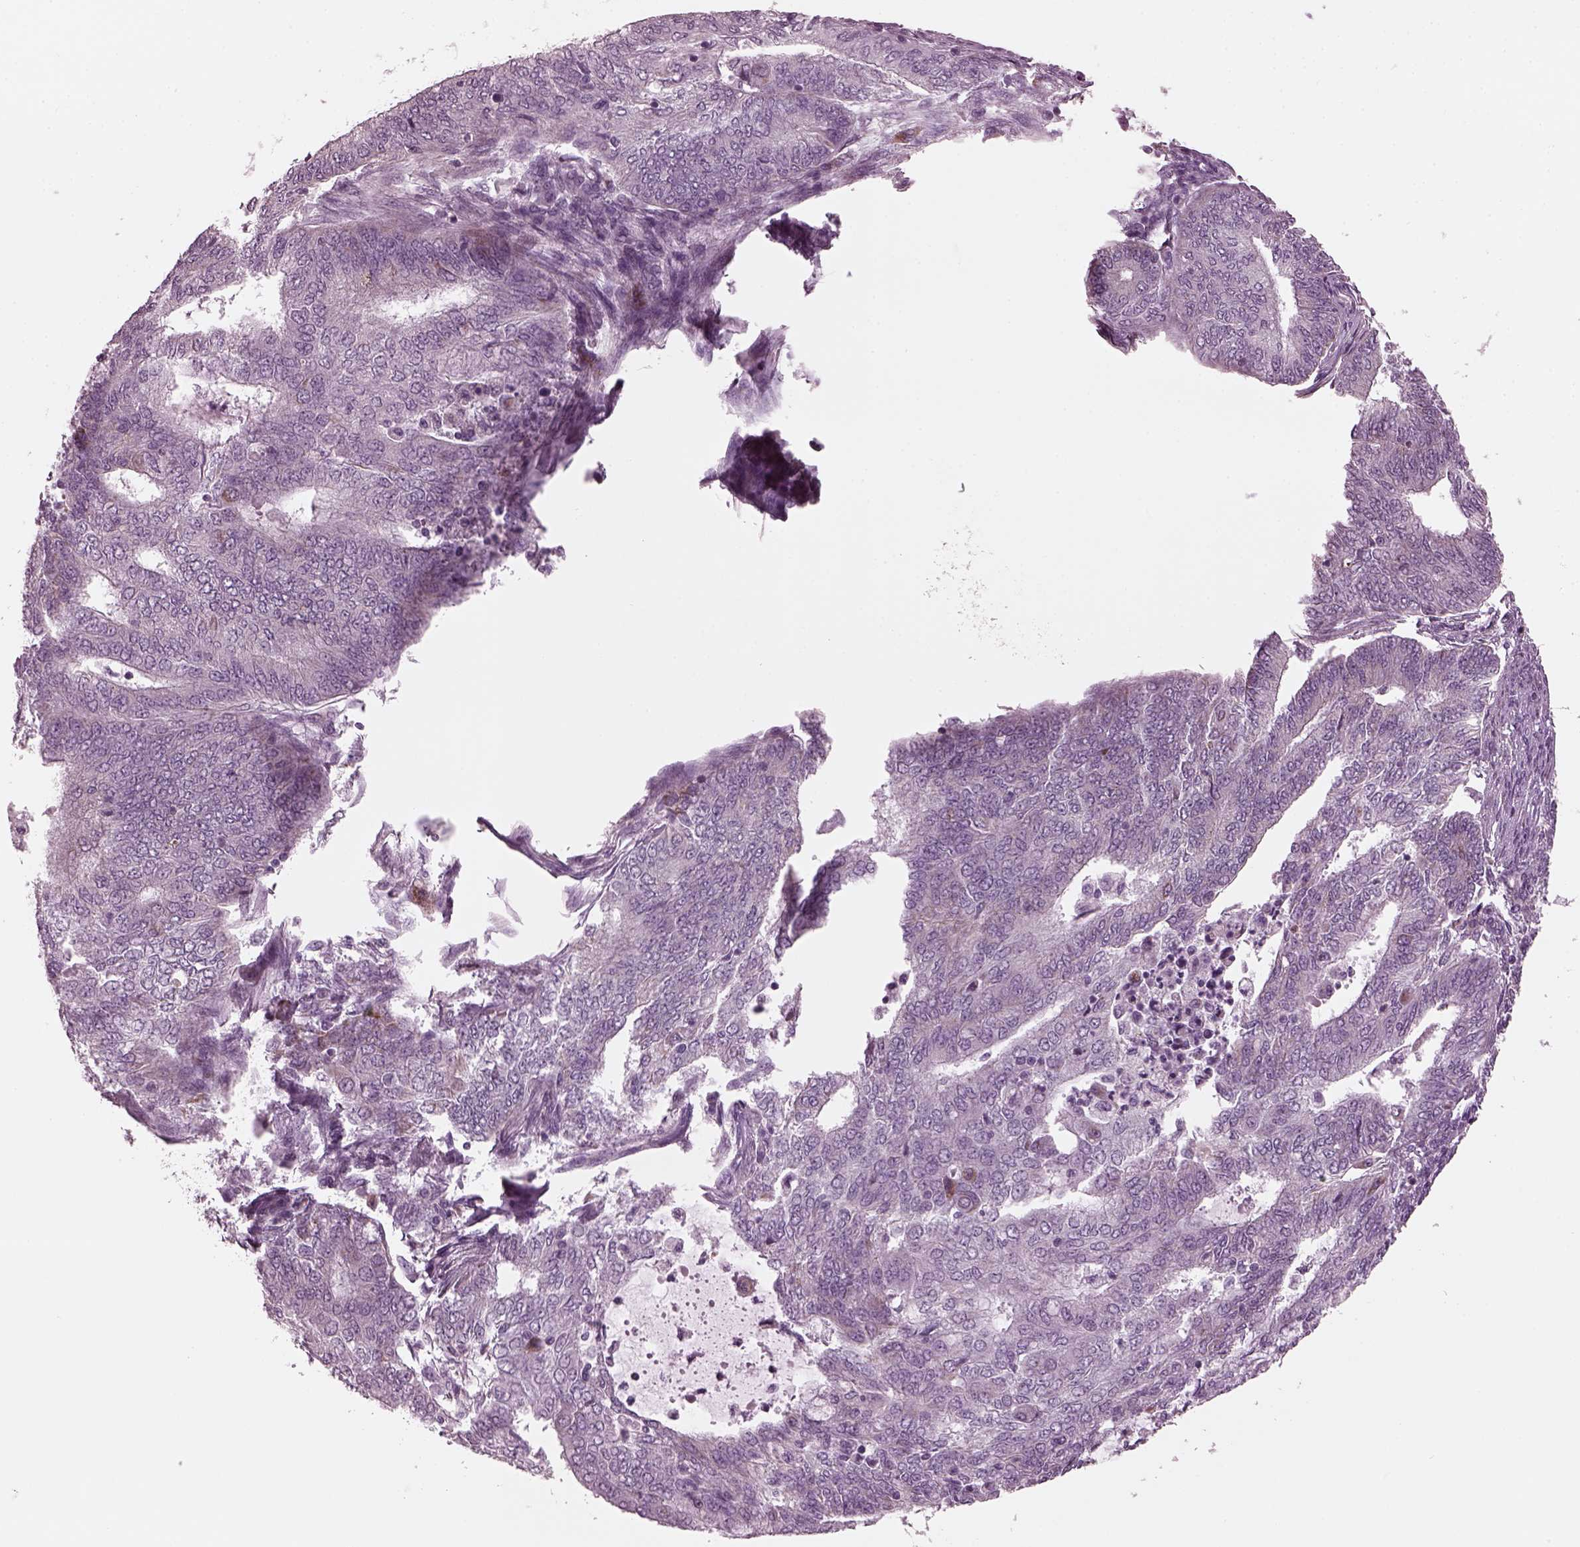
{"staining": {"intensity": "moderate", "quantity": "<25%", "location": "cytoplasmic/membranous"}, "tissue": "endometrial cancer", "cell_type": "Tumor cells", "image_type": "cancer", "snomed": [{"axis": "morphology", "description": "Adenocarcinoma, NOS"}, {"axis": "topography", "description": "Endometrium"}], "caption": "IHC (DAB) staining of adenocarcinoma (endometrial) displays moderate cytoplasmic/membranous protein staining in about <25% of tumor cells.", "gene": "RIMS2", "patient": {"sex": "female", "age": 62}}